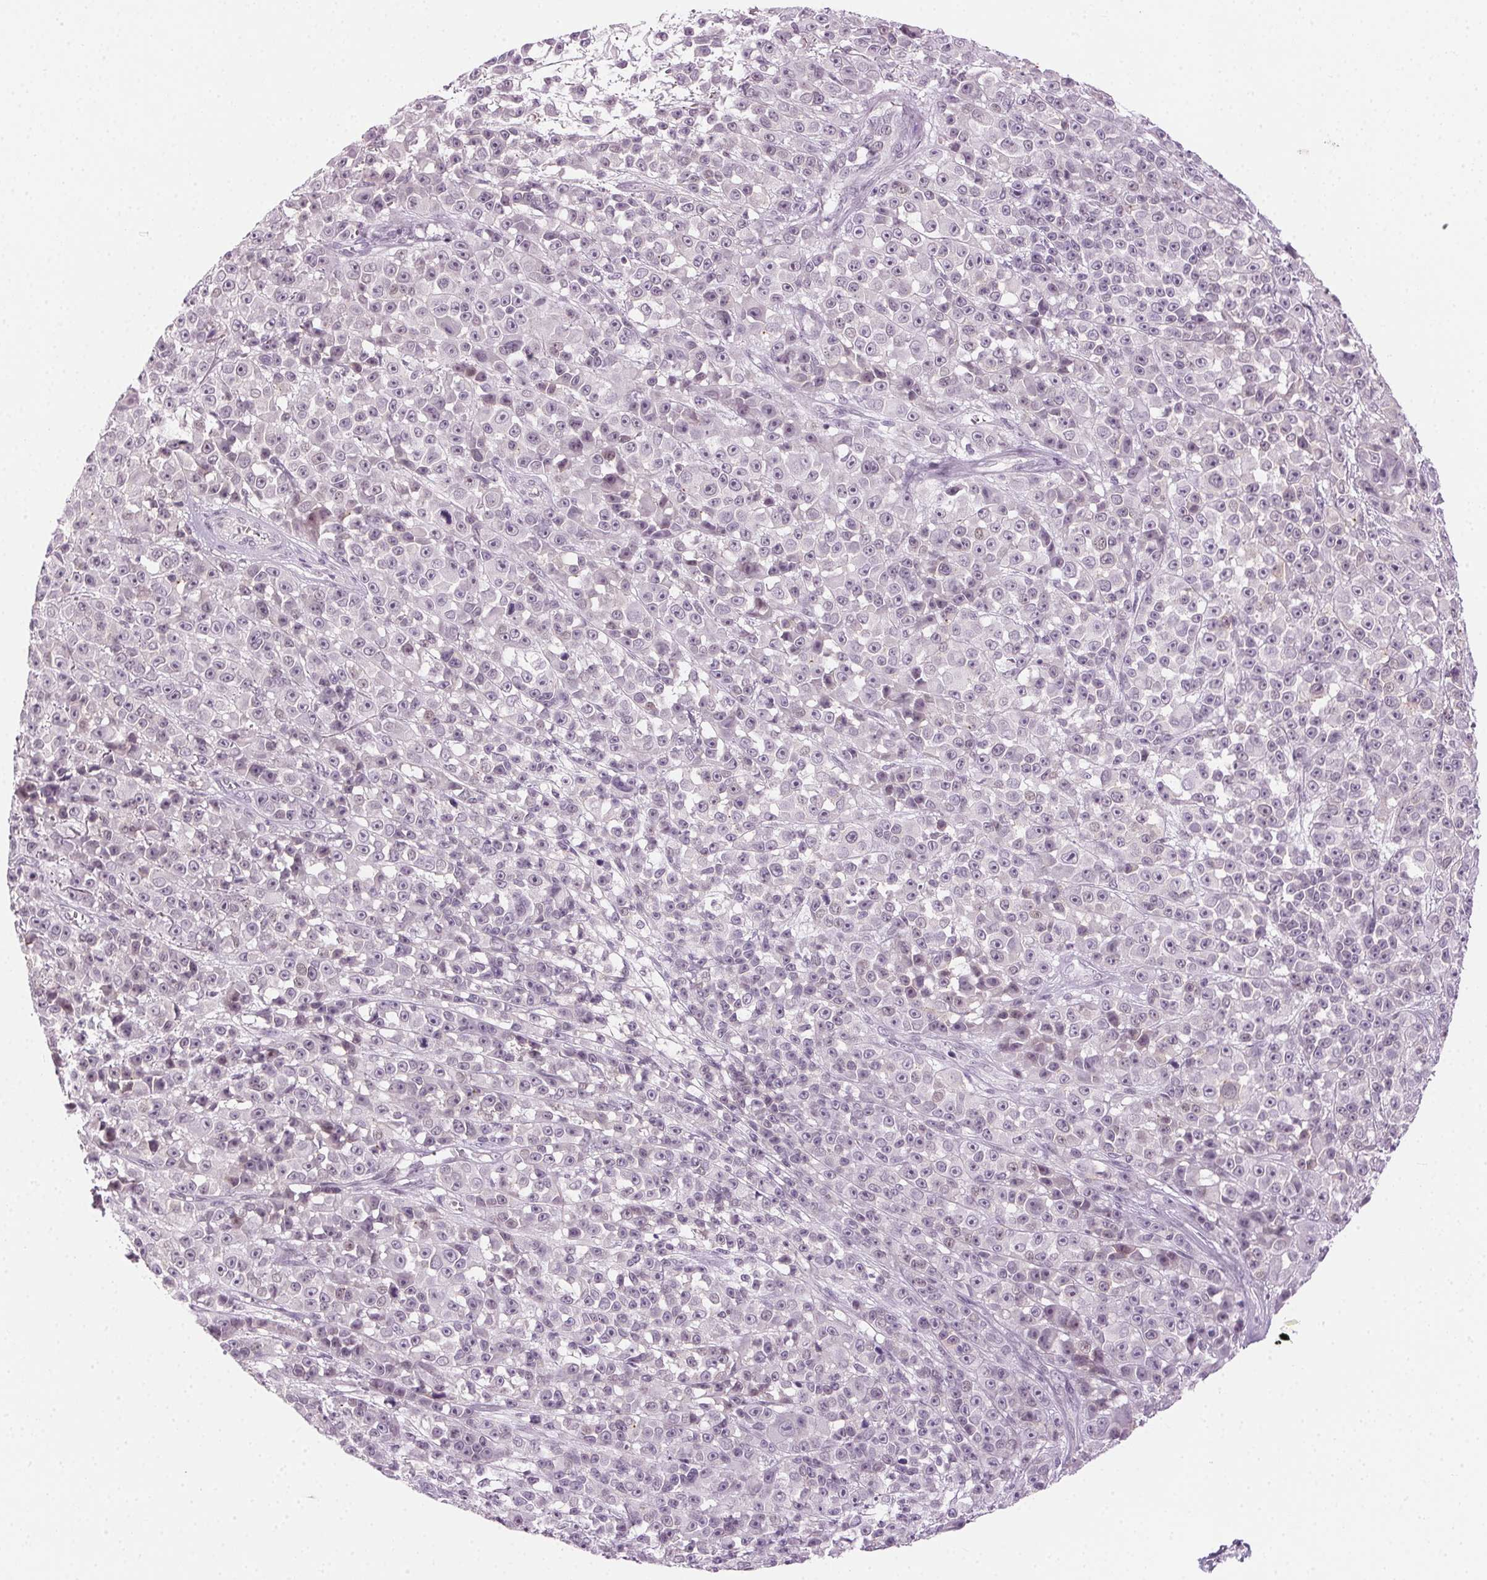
{"staining": {"intensity": "negative", "quantity": "none", "location": "none"}, "tissue": "melanoma", "cell_type": "Tumor cells", "image_type": "cancer", "snomed": [{"axis": "morphology", "description": "Malignant melanoma, NOS"}, {"axis": "topography", "description": "Skin"}, {"axis": "topography", "description": "Skin of back"}], "caption": "Protein analysis of malignant melanoma demonstrates no significant positivity in tumor cells.", "gene": "HSF5", "patient": {"sex": "male", "age": 91}}